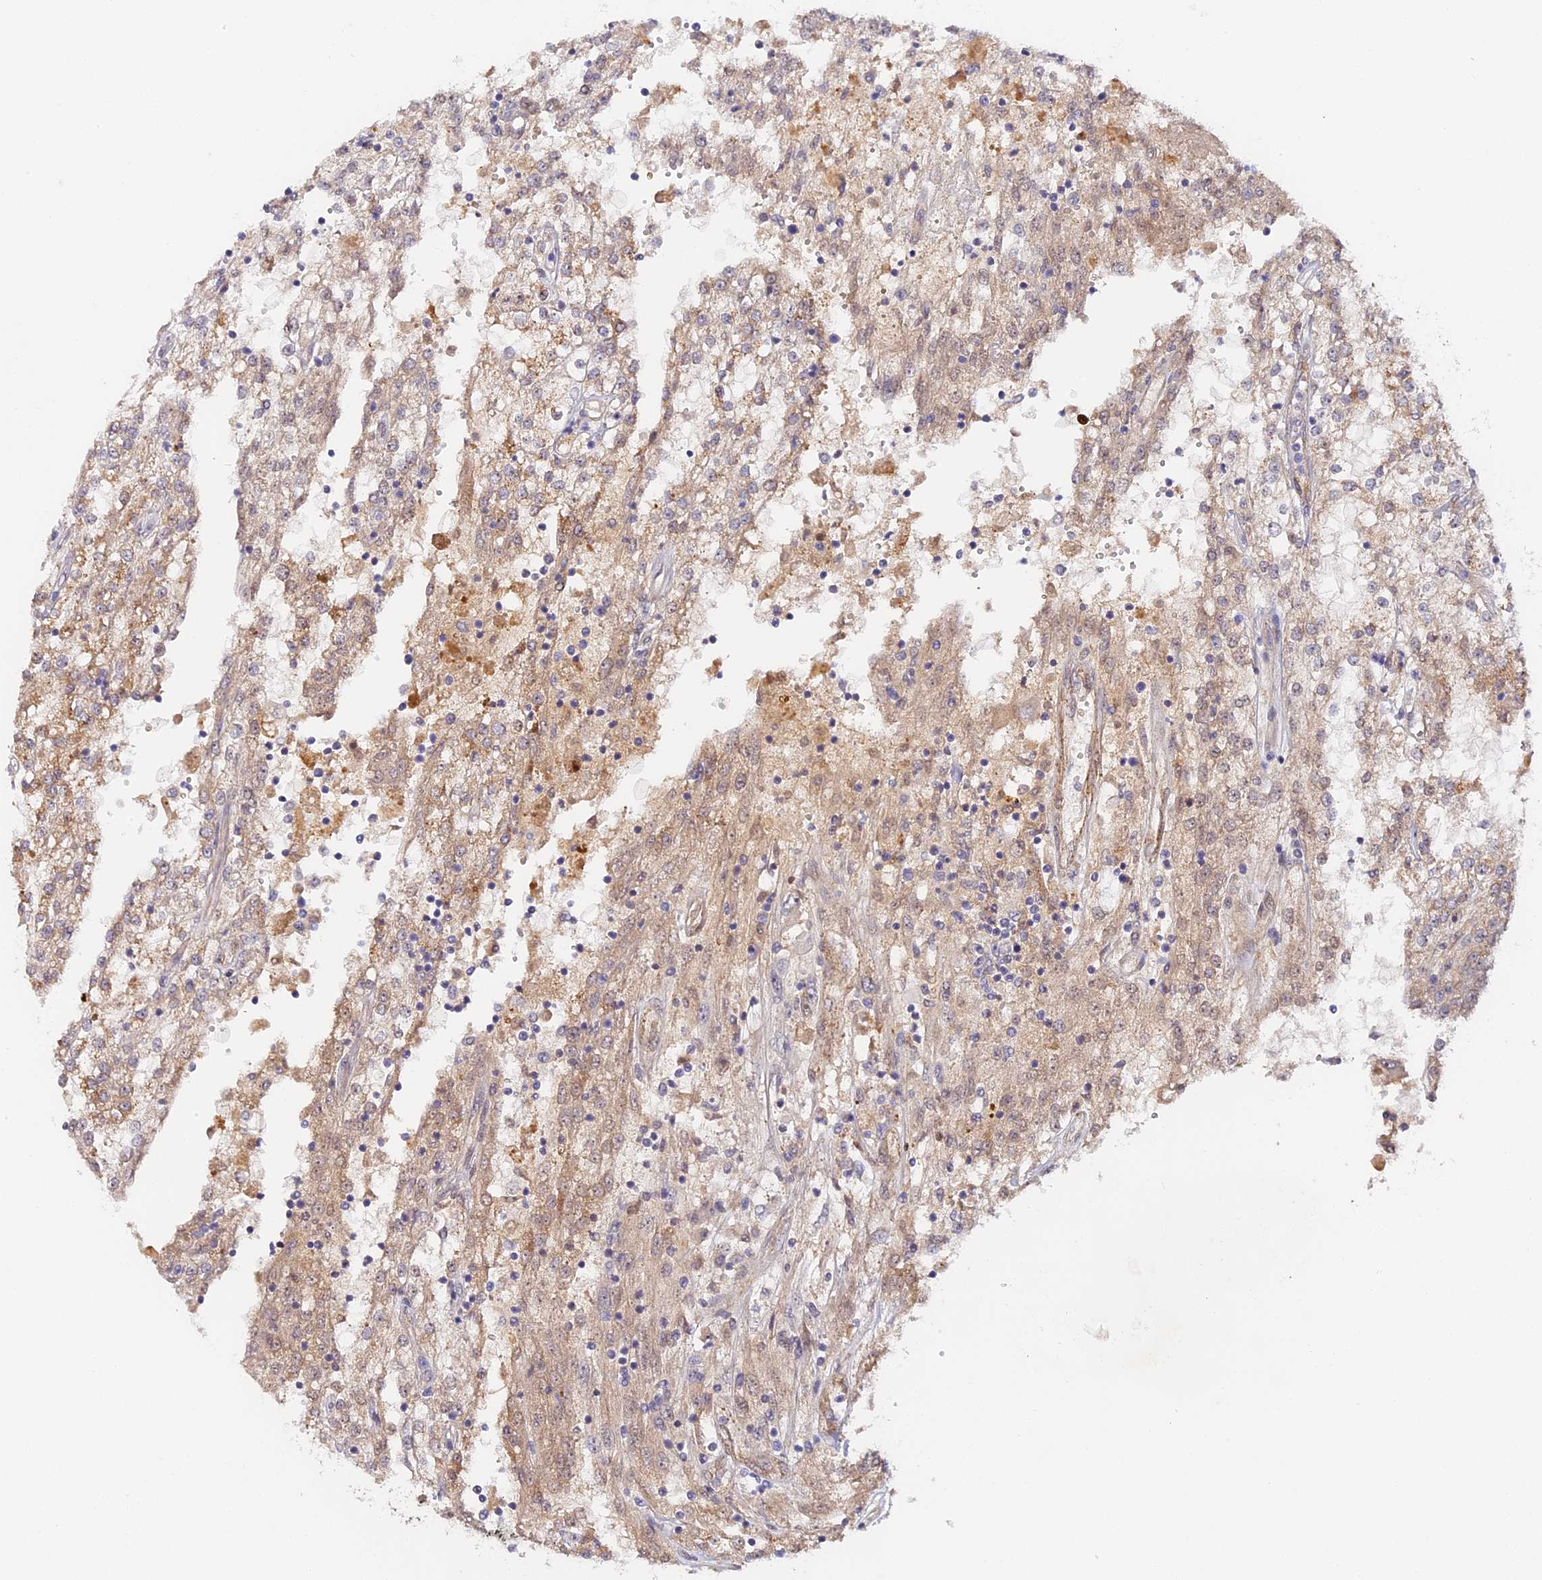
{"staining": {"intensity": "negative", "quantity": "none", "location": "none"}, "tissue": "renal cancer", "cell_type": "Tumor cells", "image_type": "cancer", "snomed": [{"axis": "morphology", "description": "Adenocarcinoma, NOS"}, {"axis": "topography", "description": "Kidney"}], "caption": "Immunohistochemical staining of human renal cancer (adenocarcinoma) shows no significant staining in tumor cells.", "gene": "IMPACT", "patient": {"sex": "female", "age": 52}}